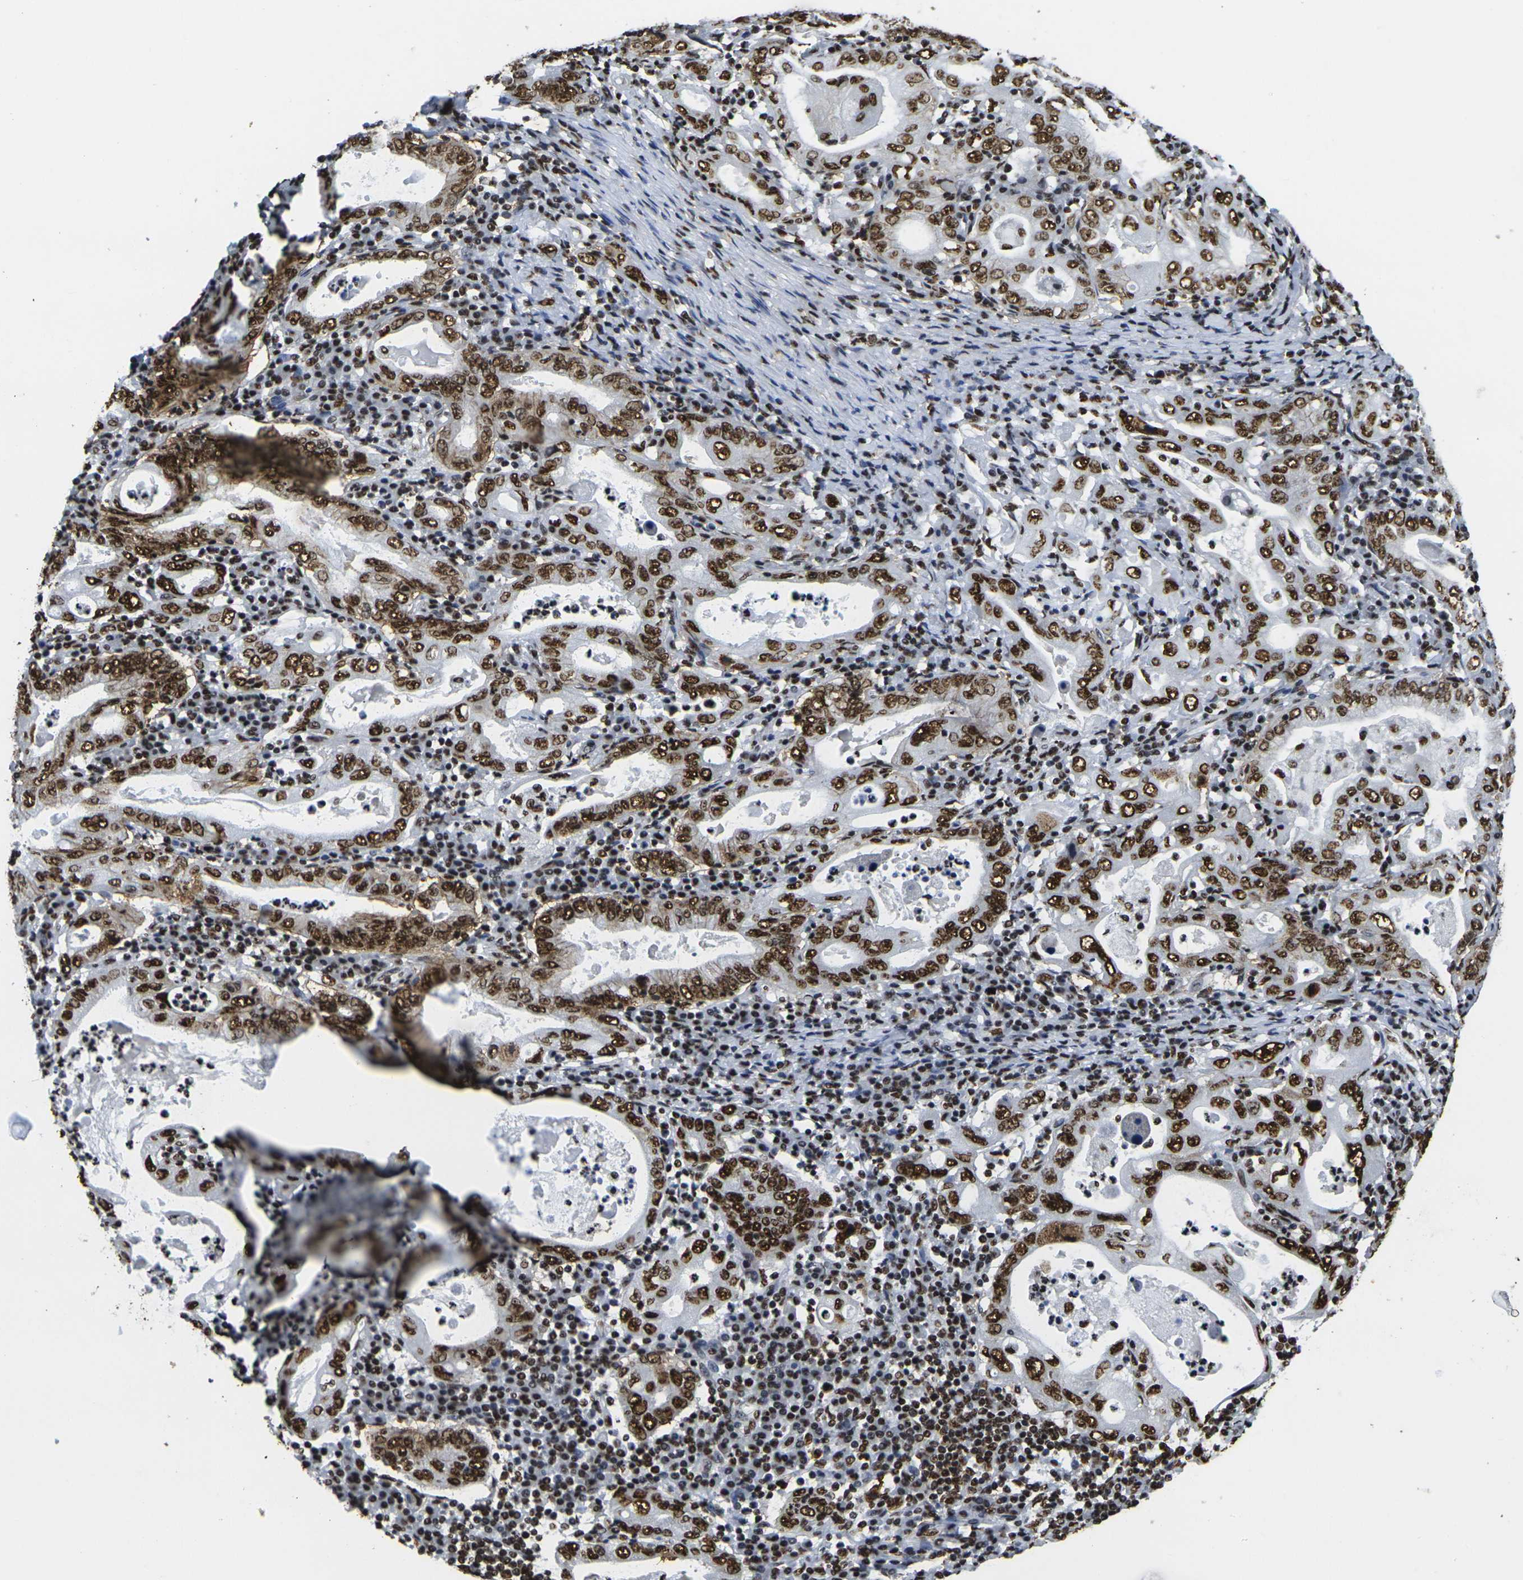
{"staining": {"intensity": "strong", "quantity": ">75%", "location": "nuclear"}, "tissue": "stomach cancer", "cell_type": "Tumor cells", "image_type": "cancer", "snomed": [{"axis": "morphology", "description": "Normal tissue, NOS"}, {"axis": "morphology", "description": "Adenocarcinoma, NOS"}, {"axis": "topography", "description": "Esophagus"}, {"axis": "topography", "description": "Stomach, upper"}, {"axis": "topography", "description": "Peripheral nerve tissue"}], "caption": "Protein staining reveals strong nuclear expression in about >75% of tumor cells in stomach adenocarcinoma.", "gene": "SMARCC1", "patient": {"sex": "male", "age": 62}}